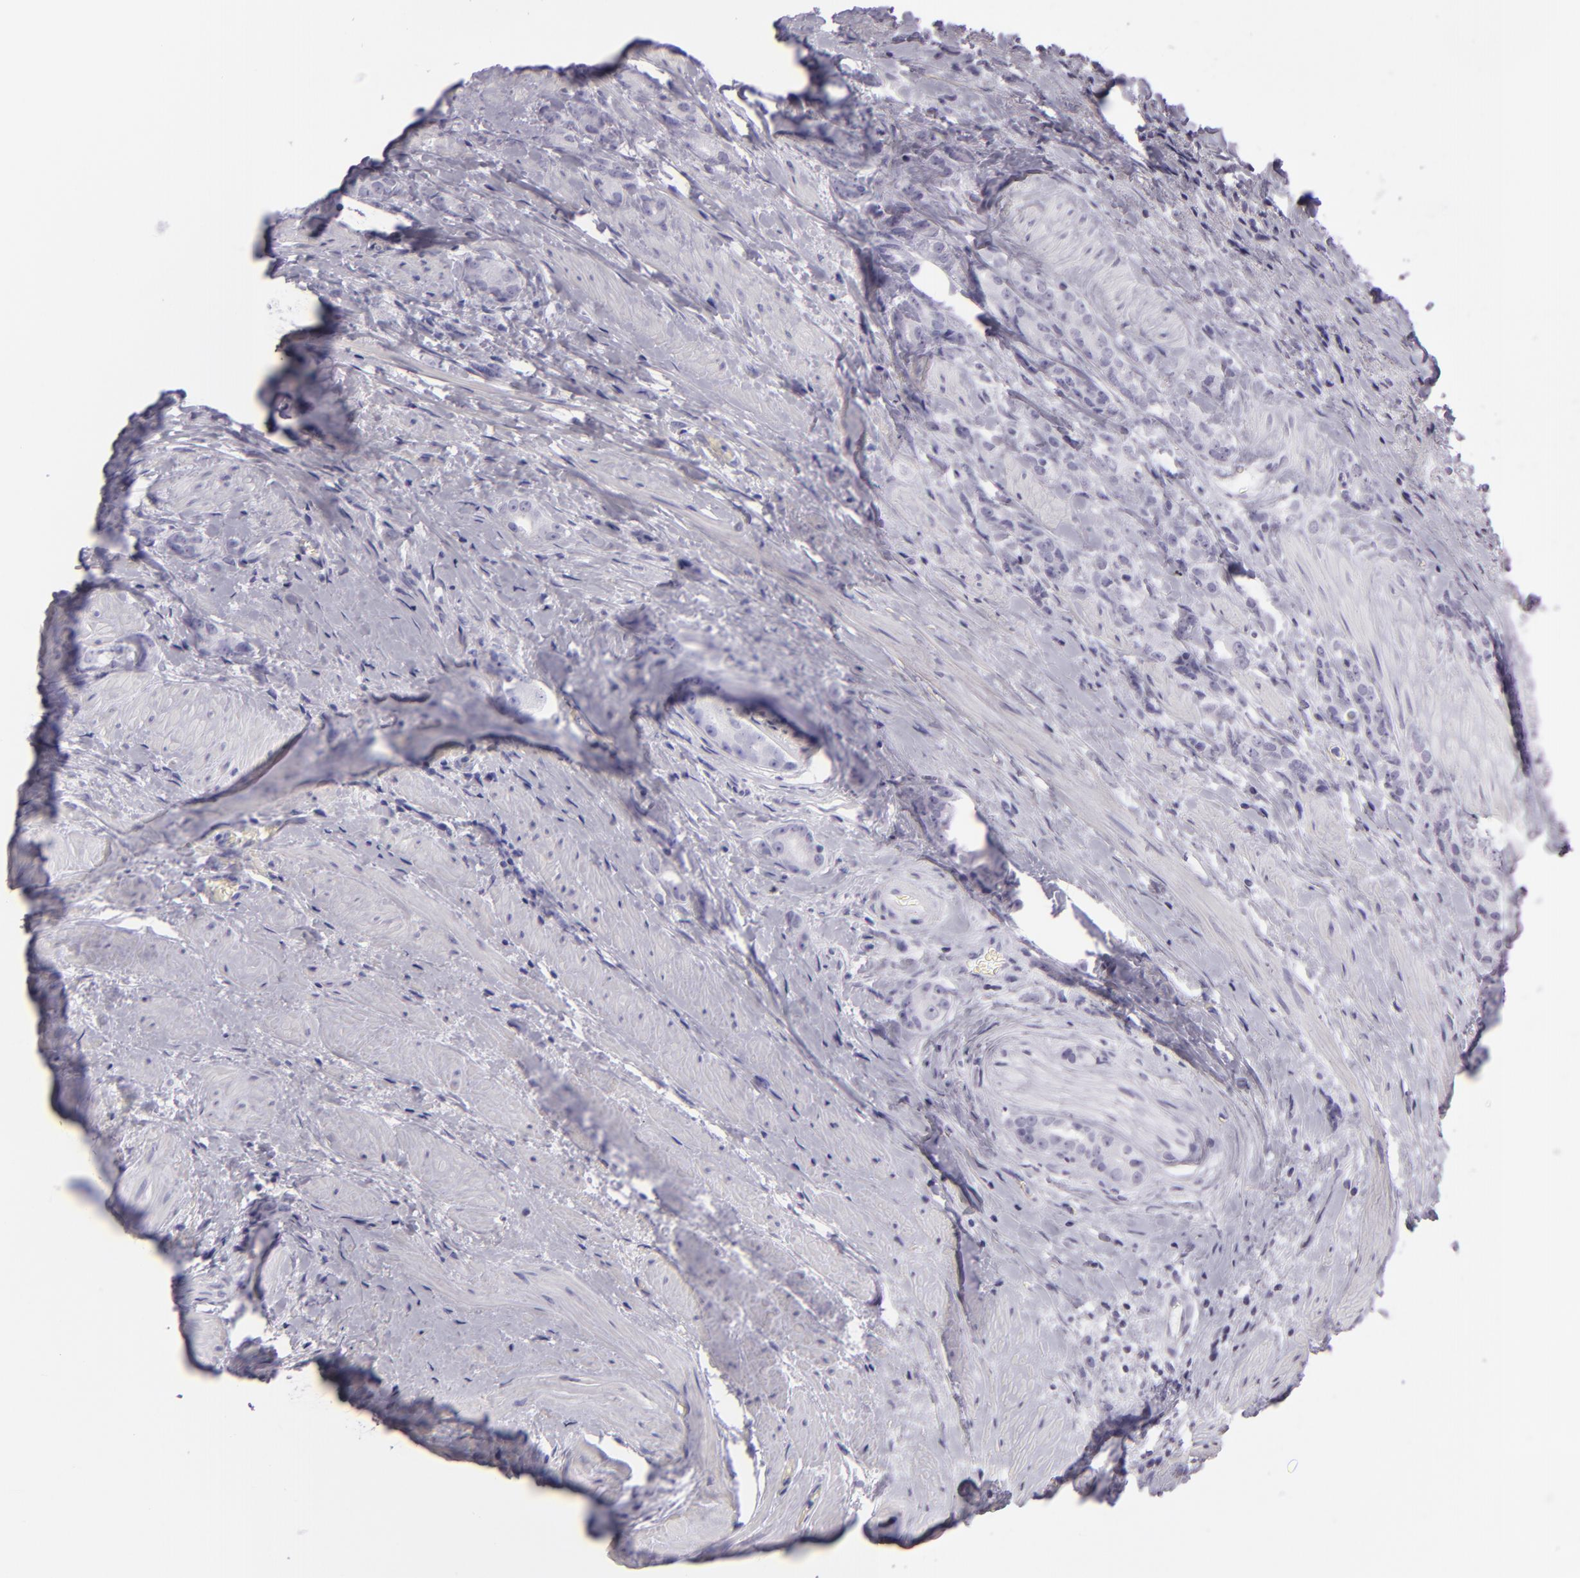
{"staining": {"intensity": "negative", "quantity": "none", "location": "none"}, "tissue": "prostate cancer", "cell_type": "Tumor cells", "image_type": "cancer", "snomed": [{"axis": "morphology", "description": "Adenocarcinoma, Medium grade"}, {"axis": "topography", "description": "Prostate"}], "caption": "A high-resolution micrograph shows immunohistochemistry staining of adenocarcinoma (medium-grade) (prostate), which demonstrates no significant staining in tumor cells.", "gene": "MCM3", "patient": {"sex": "male", "age": 59}}